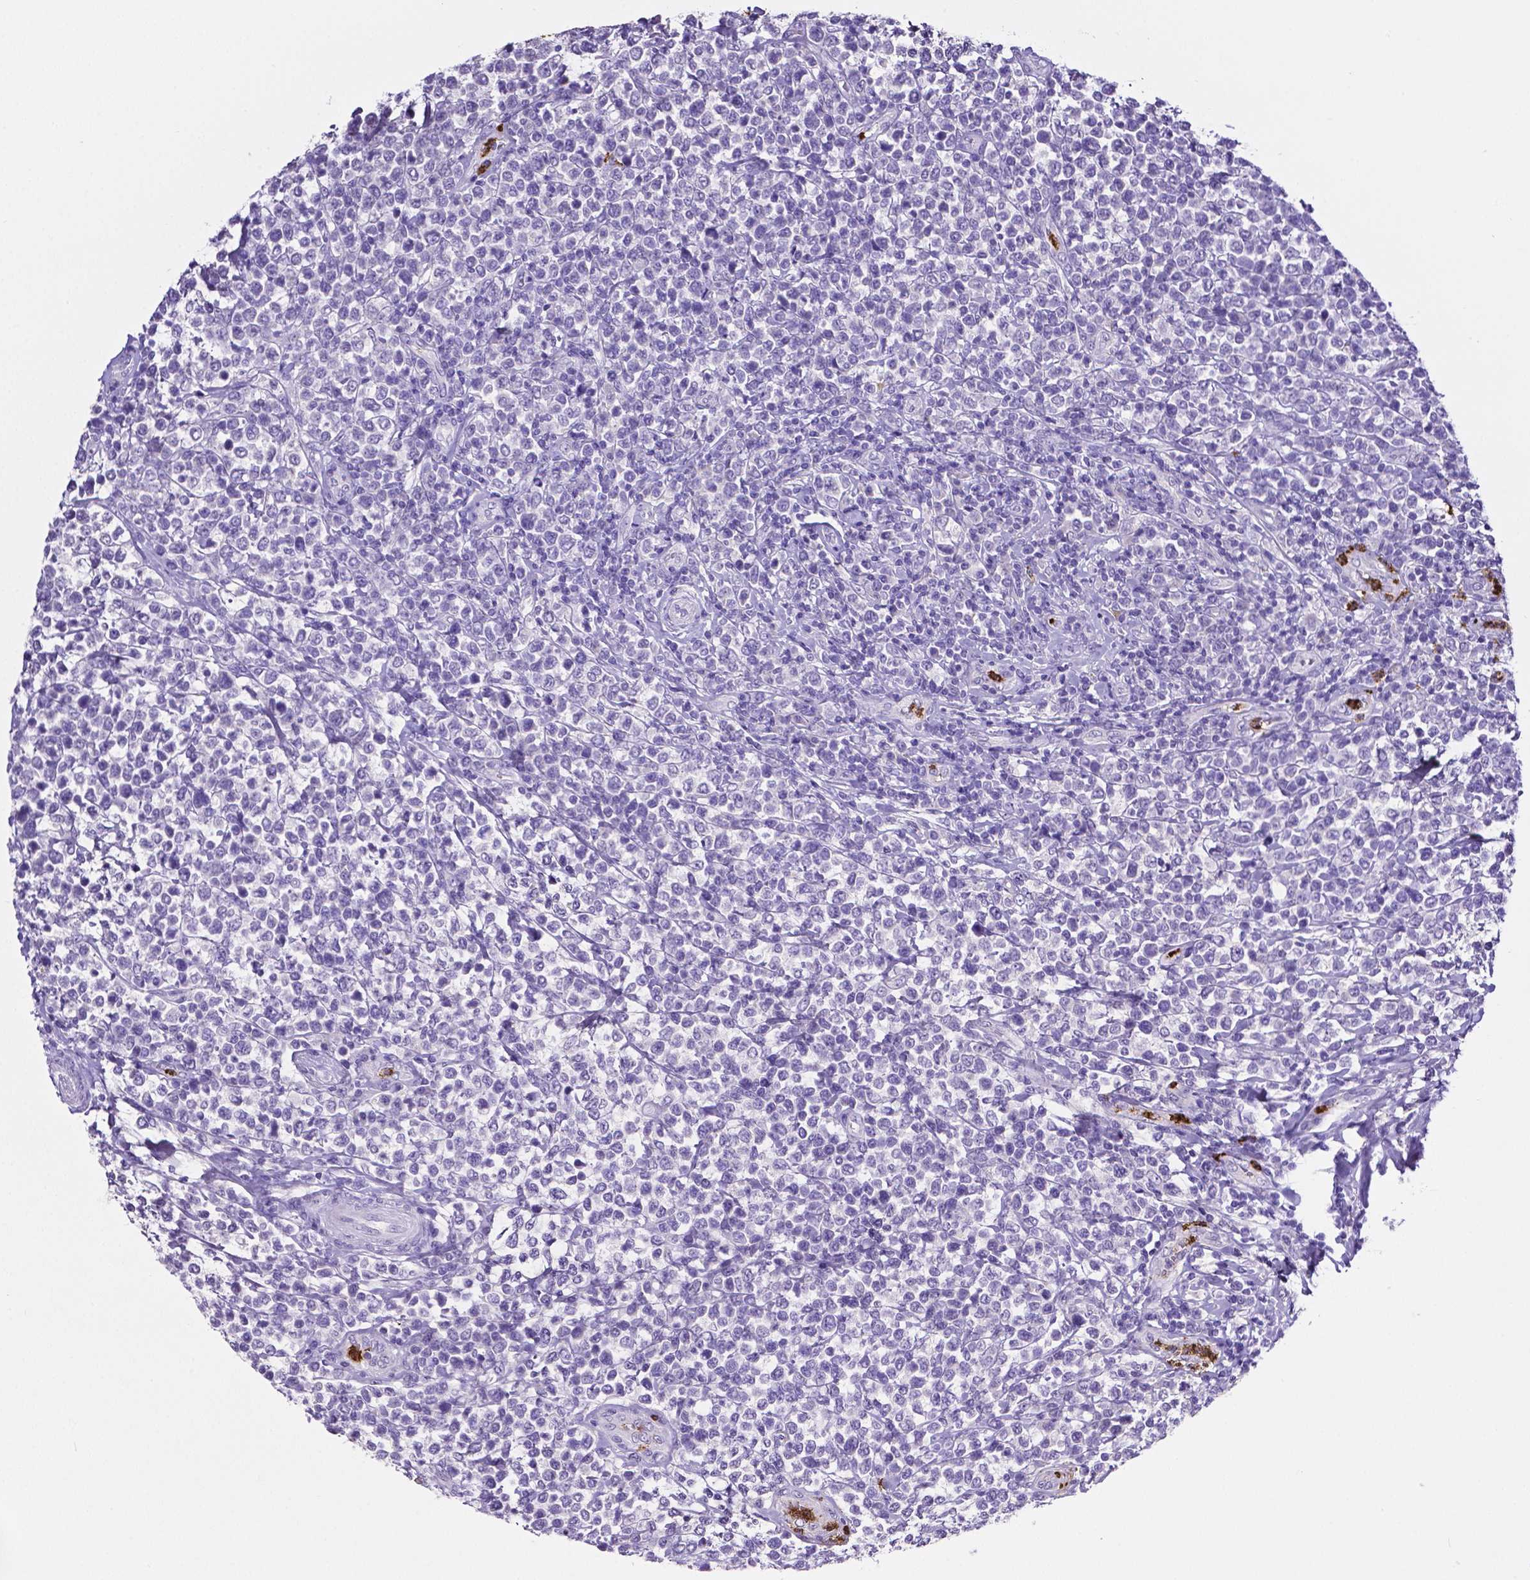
{"staining": {"intensity": "negative", "quantity": "none", "location": "none"}, "tissue": "lymphoma", "cell_type": "Tumor cells", "image_type": "cancer", "snomed": [{"axis": "morphology", "description": "Malignant lymphoma, non-Hodgkin's type, High grade"}, {"axis": "topography", "description": "Soft tissue"}], "caption": "Immunohistochemical staining of human high-grade malignant lymphoma, non-Hodgkin's type reveals no significant staining in tumor cells.", "gene": "MMP9", "patient": {"sex": "female", "age": 56}}